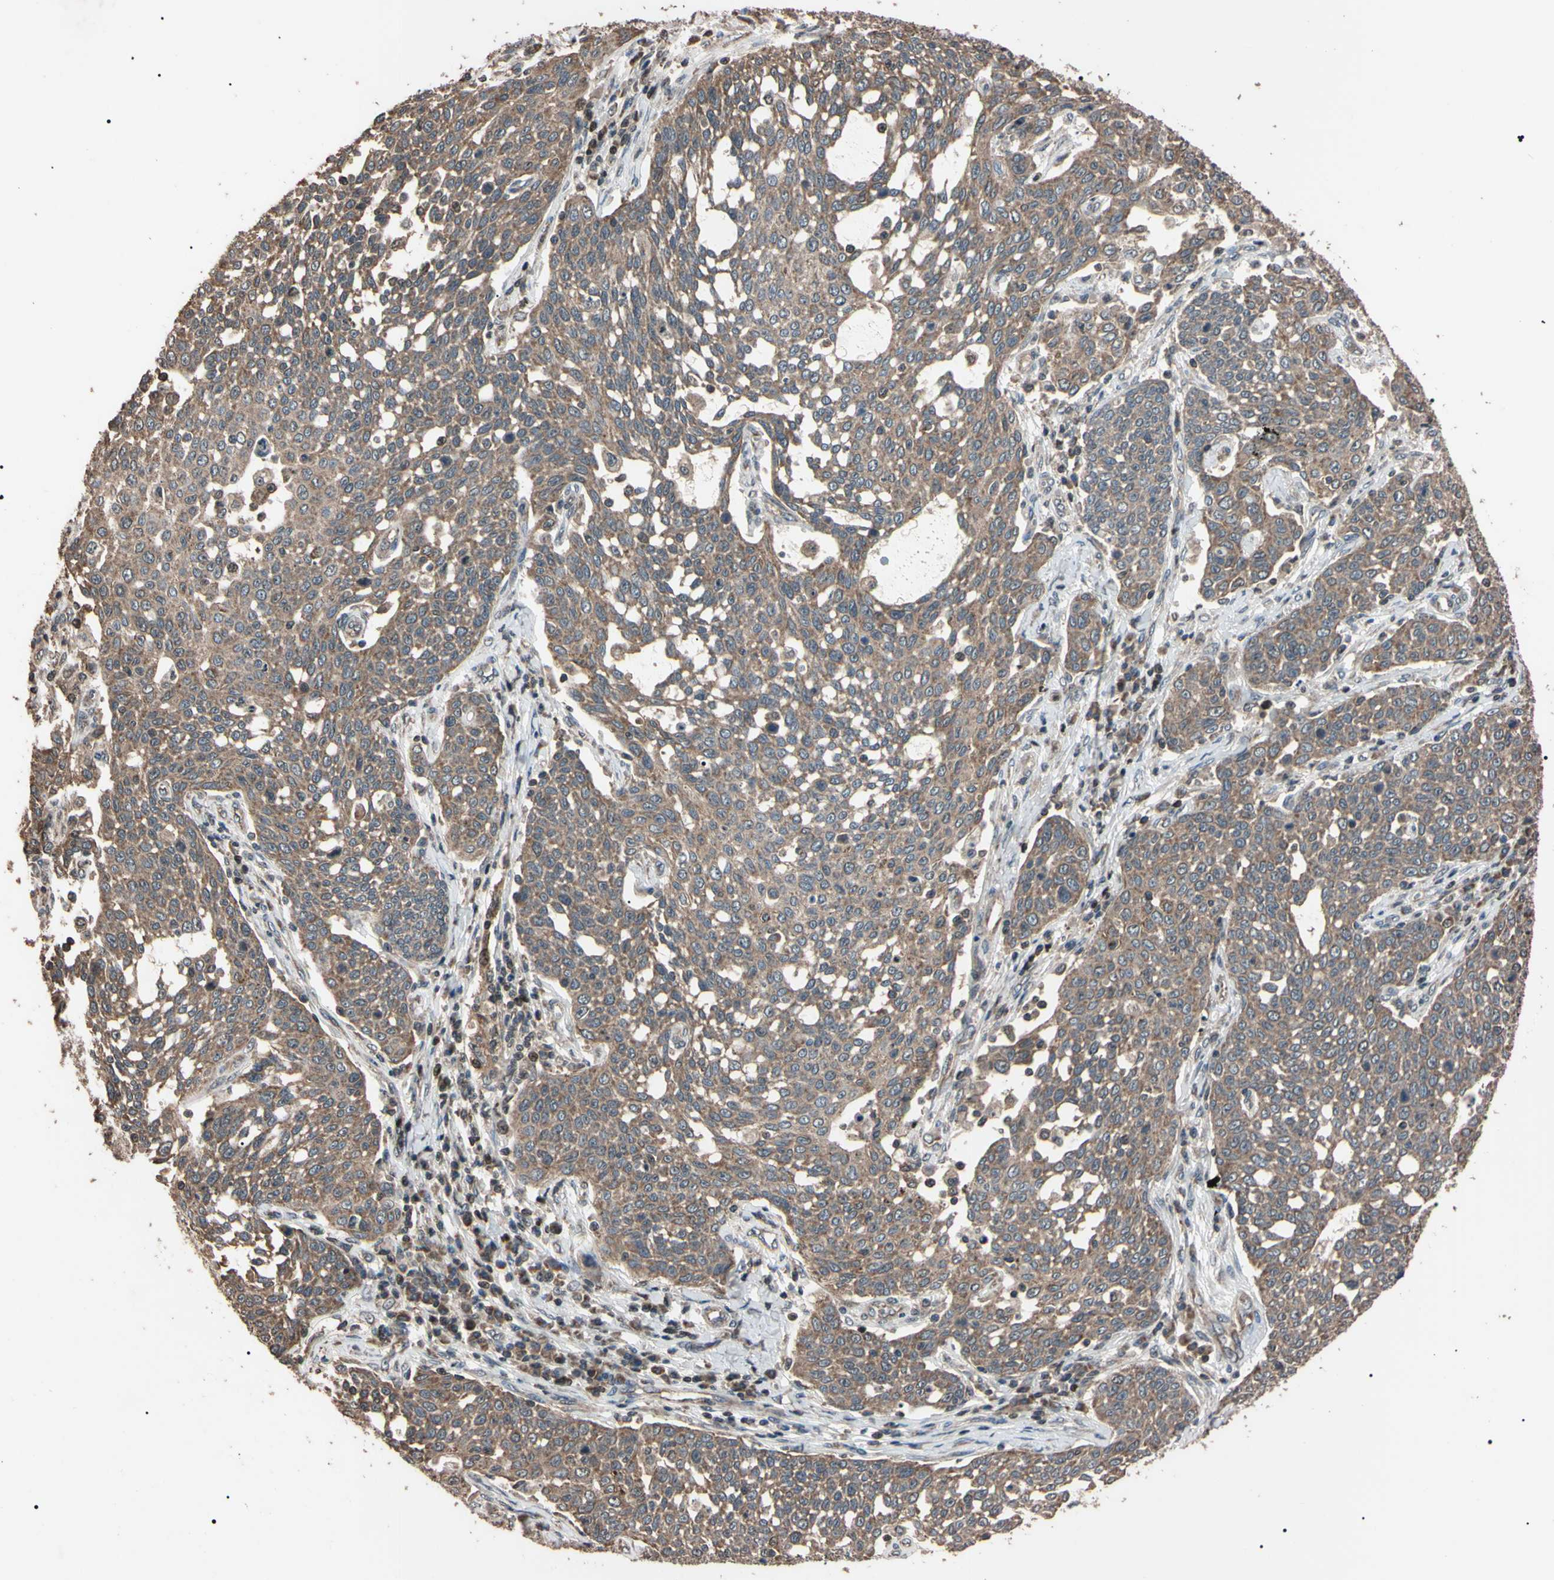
{"staining": {"intensity": "weak", "quantity": ">75%", "location": "cytoplasmic/membranous"}, "tissue": "cervical cancer", "cell_type": "Tumor cells", "image_type": "cancer", "snomed": [{"axis": "morphology", "description": "Squamous cell carcinoma, NOS"}, {"axis": "topography", "description": "Cervix"}], "caption": "Immunohistochemical staining of human squamous cell carcinoma (cervical) demonstrates low levels of weak cytoplasmic/membranous staining in about >75% of tumor cells.", "gene": "TNFRSF1A", "patient": {"sex": "female", "age": 34}}